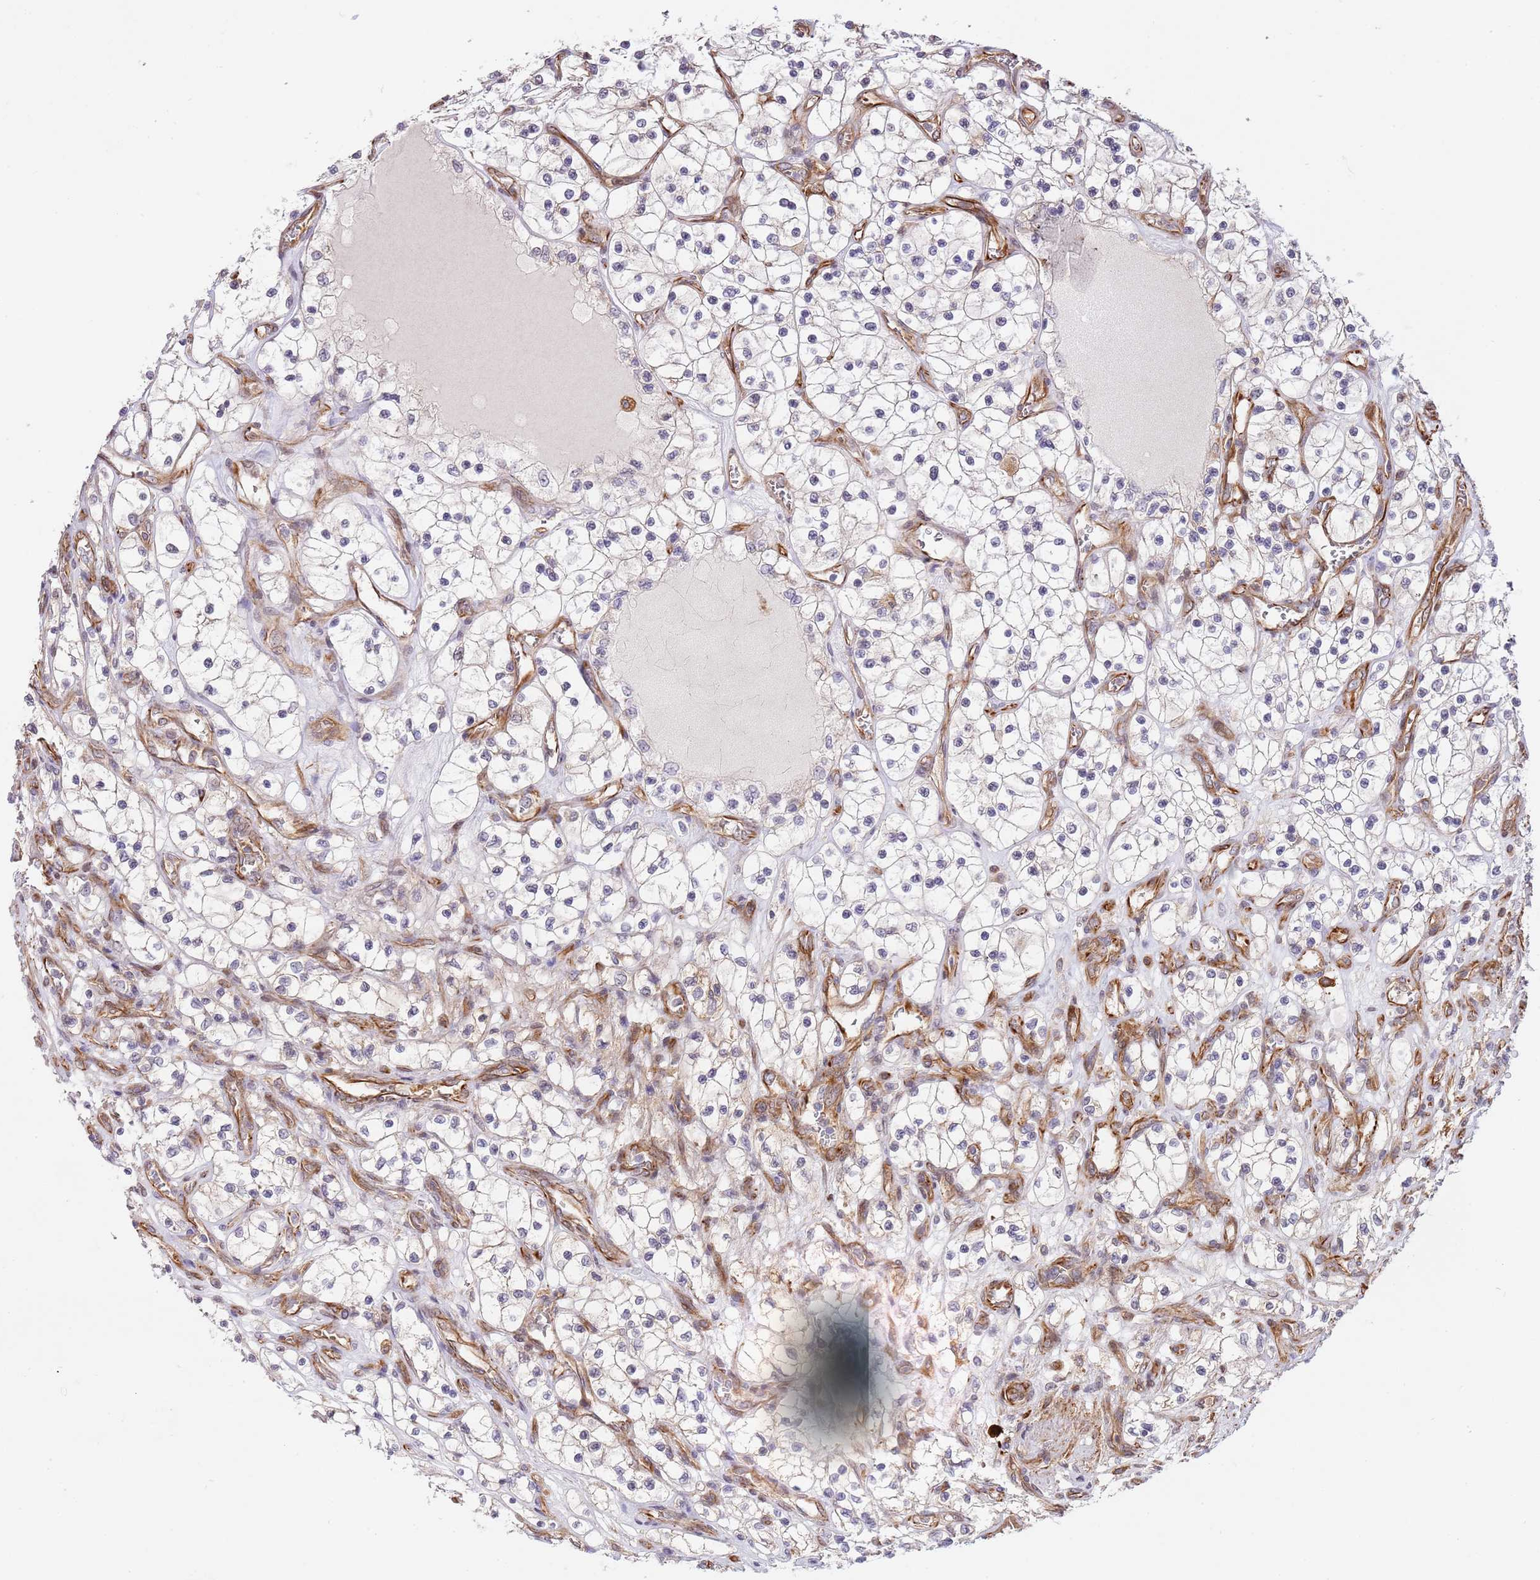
{"staining": {"intensity": "negative", "quantity": "none", "location": "none"}, "tissue": "renal cancer", "cell_type": "Tumor cells", "image_type": "cancer", "snomed": [{"axis": "morphology", "description": "Adenocarcinoma, NOS"}, {"axis": "topography", "description": "Kidney"}], "caption": "Renal adenocarcinoma was stained to show a protein in brown. There is no significant staining in tumor cells. Nuclei are stained in blue.", "gene": "NEK3", "patient": {"sex": "female", "age": 69}}